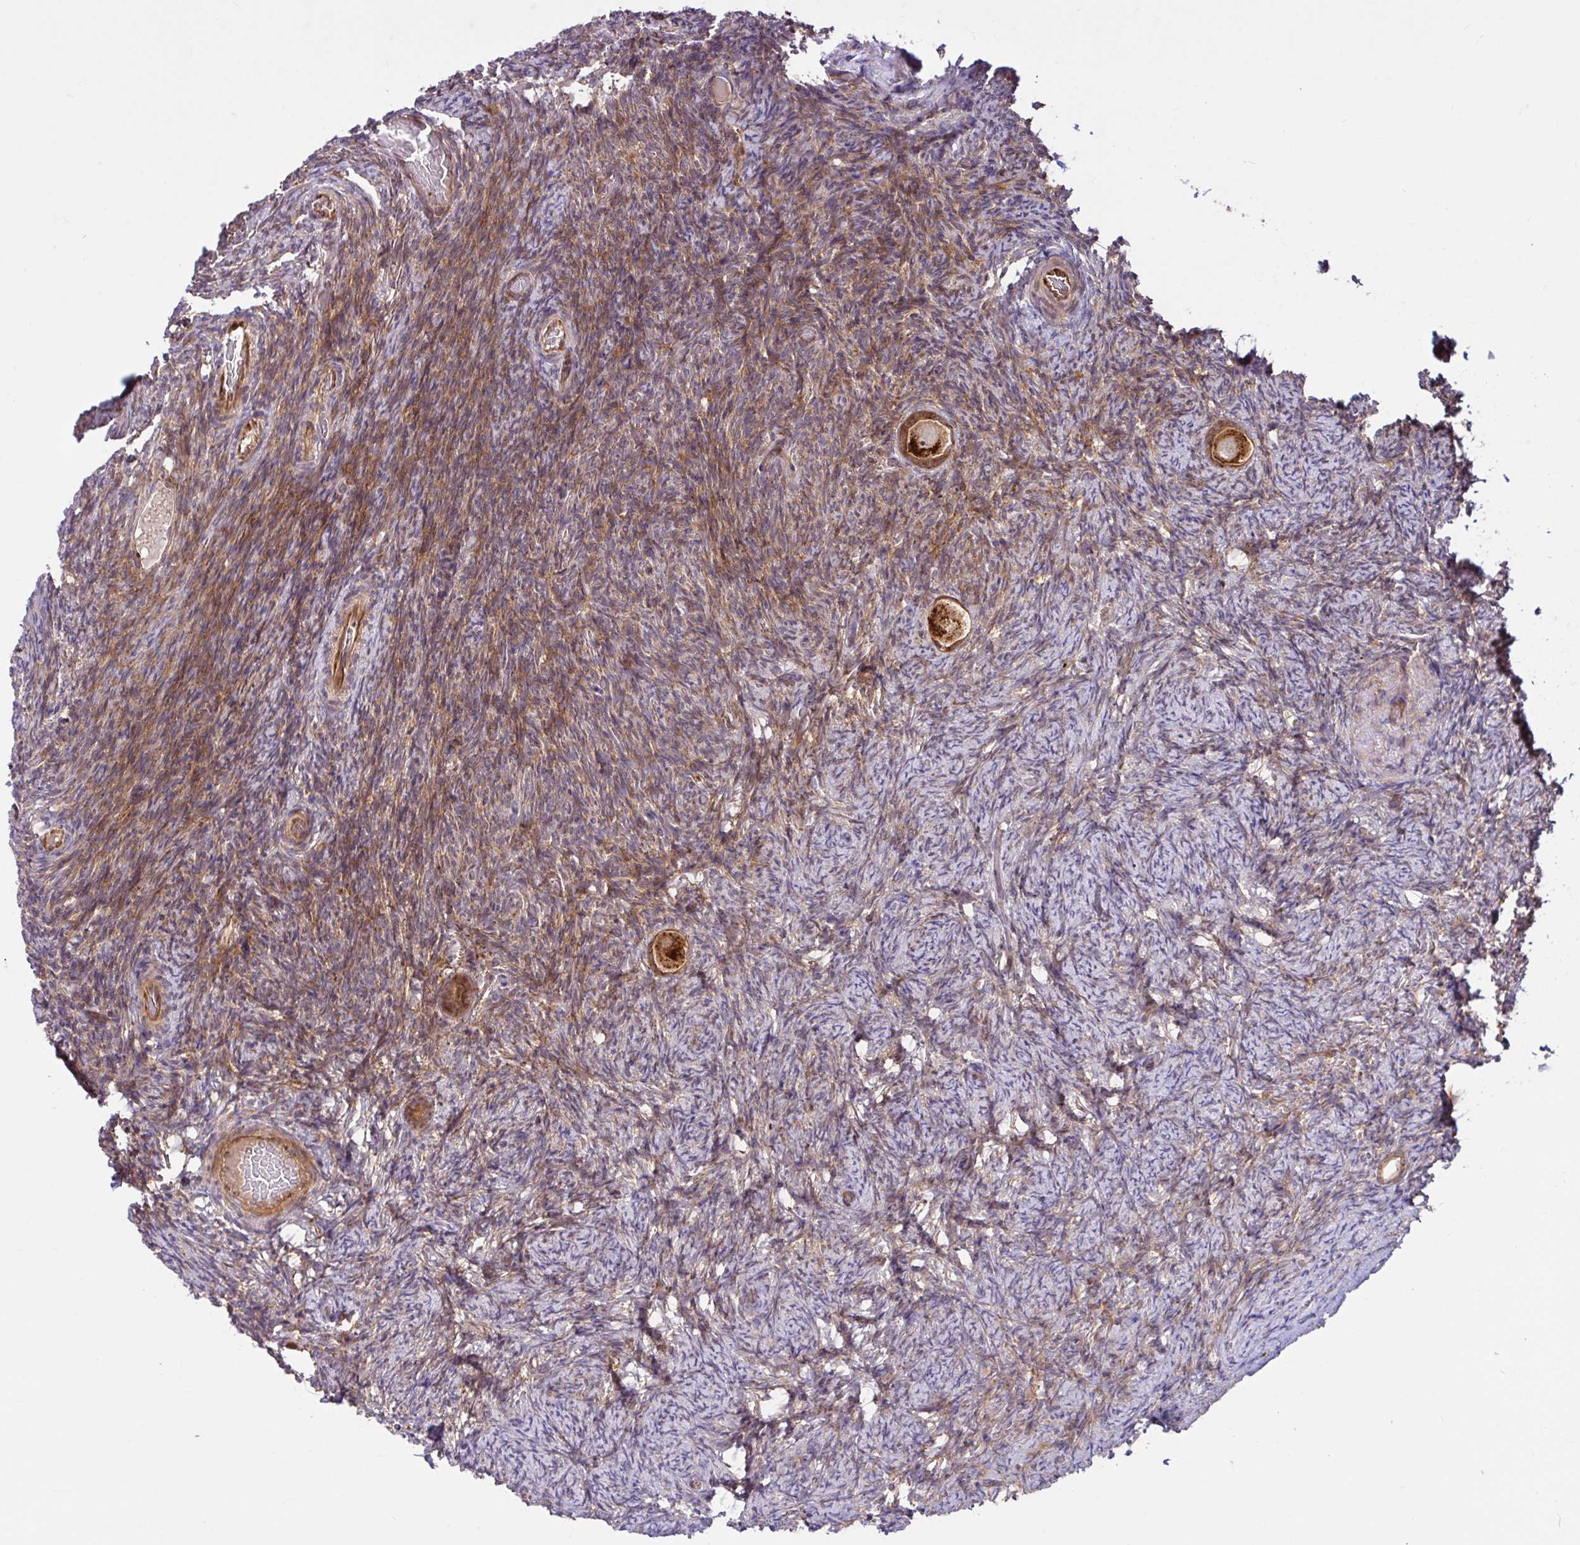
{"staining": {"intensity": "strong", "quantity": ">75%", "location": "cytoplasmic/membranous"}, "tissue": "ovary", "cell_type": "Follicle cells", "image_type": "normal", "snomed": [{"axis": "morphology", "description": "Normal tissue, NOS"}, {"axis": "topography", "description": "Ovary"}], "caption": "Unremarkable ovary was stained to show a protein in brown. There is high levels of strong cytoplasmic/membranous expression in about >75% of follicle cells.", "gene": "NTPCR", "patient": {"sex": "female", "age": 34}}